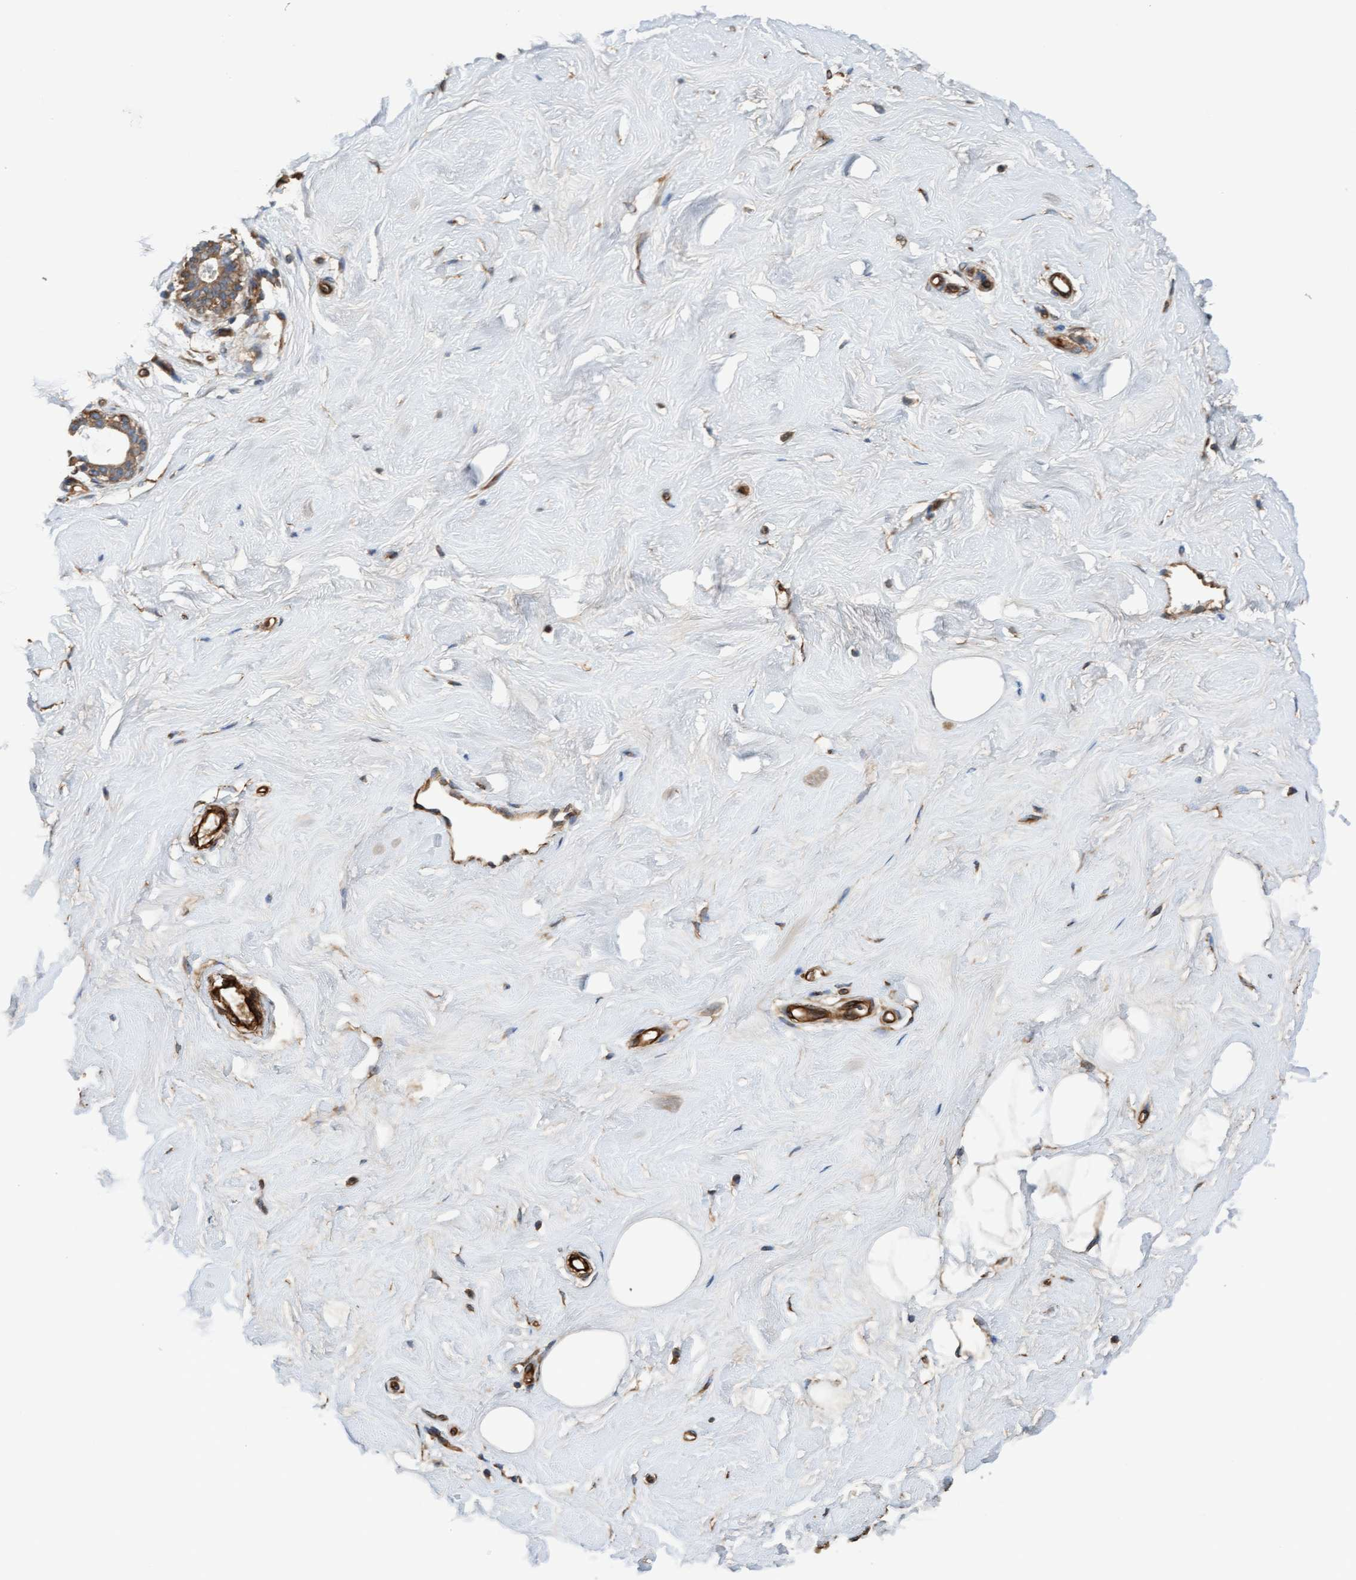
{"staining": {"intensity": "moderate", "quantity": ">75%", "location": "cytoplasmic/membranous"}, "tissue": "breast", "cell_type": "Adipocytes", "image_type": "normal", "snomed": [{"axis": "morphology", "description": "Normal tissue, NOS"}, {"axis": "topography", "description": "Breast"}], "caption": "IHC micrograph of unremarkable breast stained for a protein (brown), which displays medium levels of moderate cytoplasmic/membranous positivity in about >75% of adipocytes.", "gene": "STXBP4", "patient": {"sex": "female", "age": 23}}